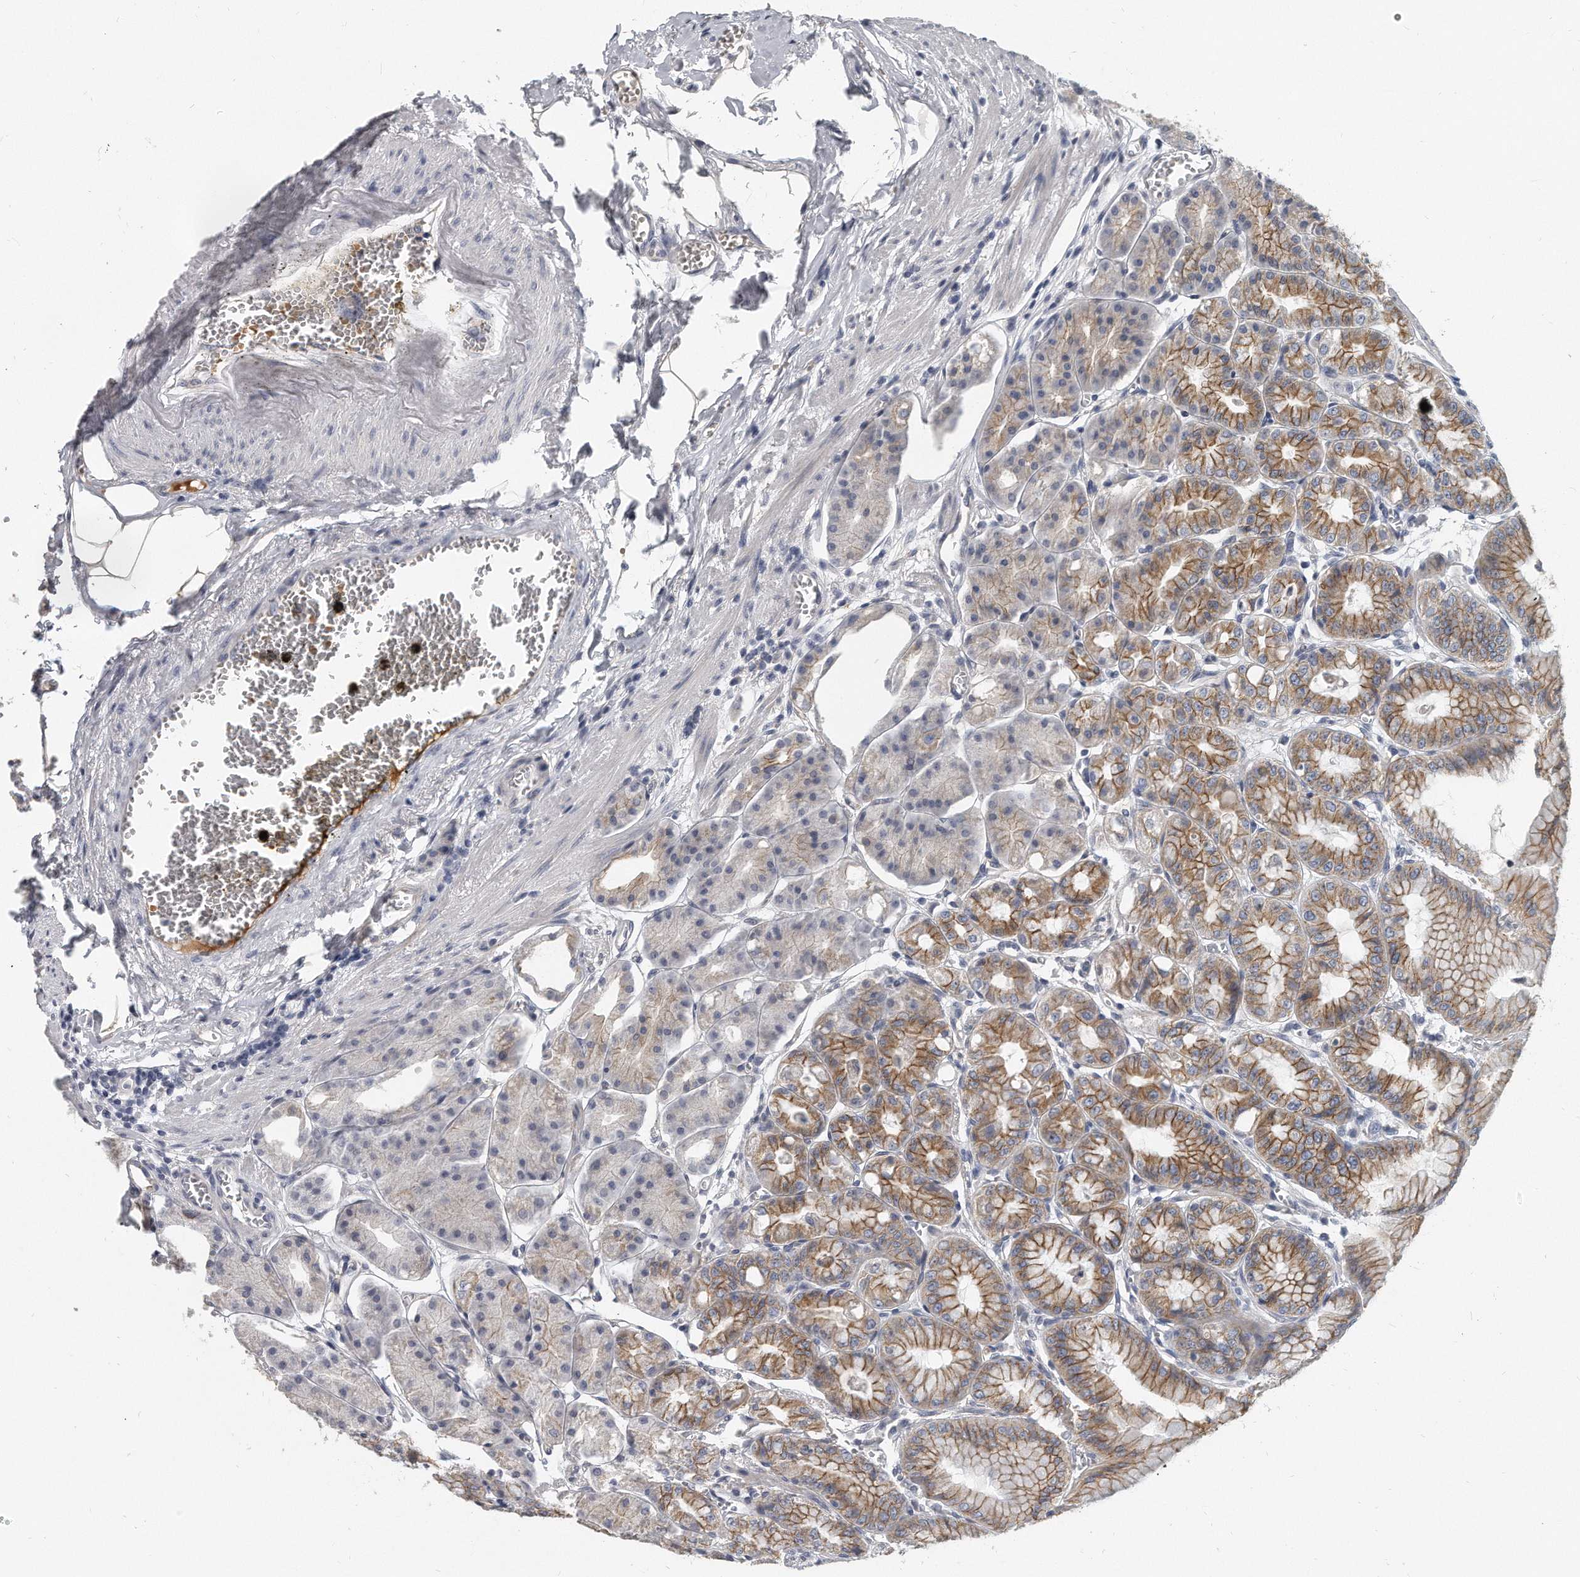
{"staining": {"intensity": "strong", "quantity": "25%-75%", "location": "cytoplasmic/membranous"}, "tissue": "stomach", "cell_type": "Glandular cells", "image_type": "normal", "snomed": [{"axis": "morphology", "description": "Normal tissue, NOS"}, {"axis": "topography", "description": "Stomach, lower"}], "caption": "Immunohistochemistry (IHC) staining of normal stomach, which demonstrates high levels of strong cytoplasmic/membranous expression in approximately 25%-75% of glandular cells indicating strong cytoplasmic/membranous protein positivity. The staining was performed using DAB (brown) for protein detection and nuclei were counterstained in hematoxylin (blue).", "gene": "PLEKHA6", "patient": {"sex": "male", "age": 71}}